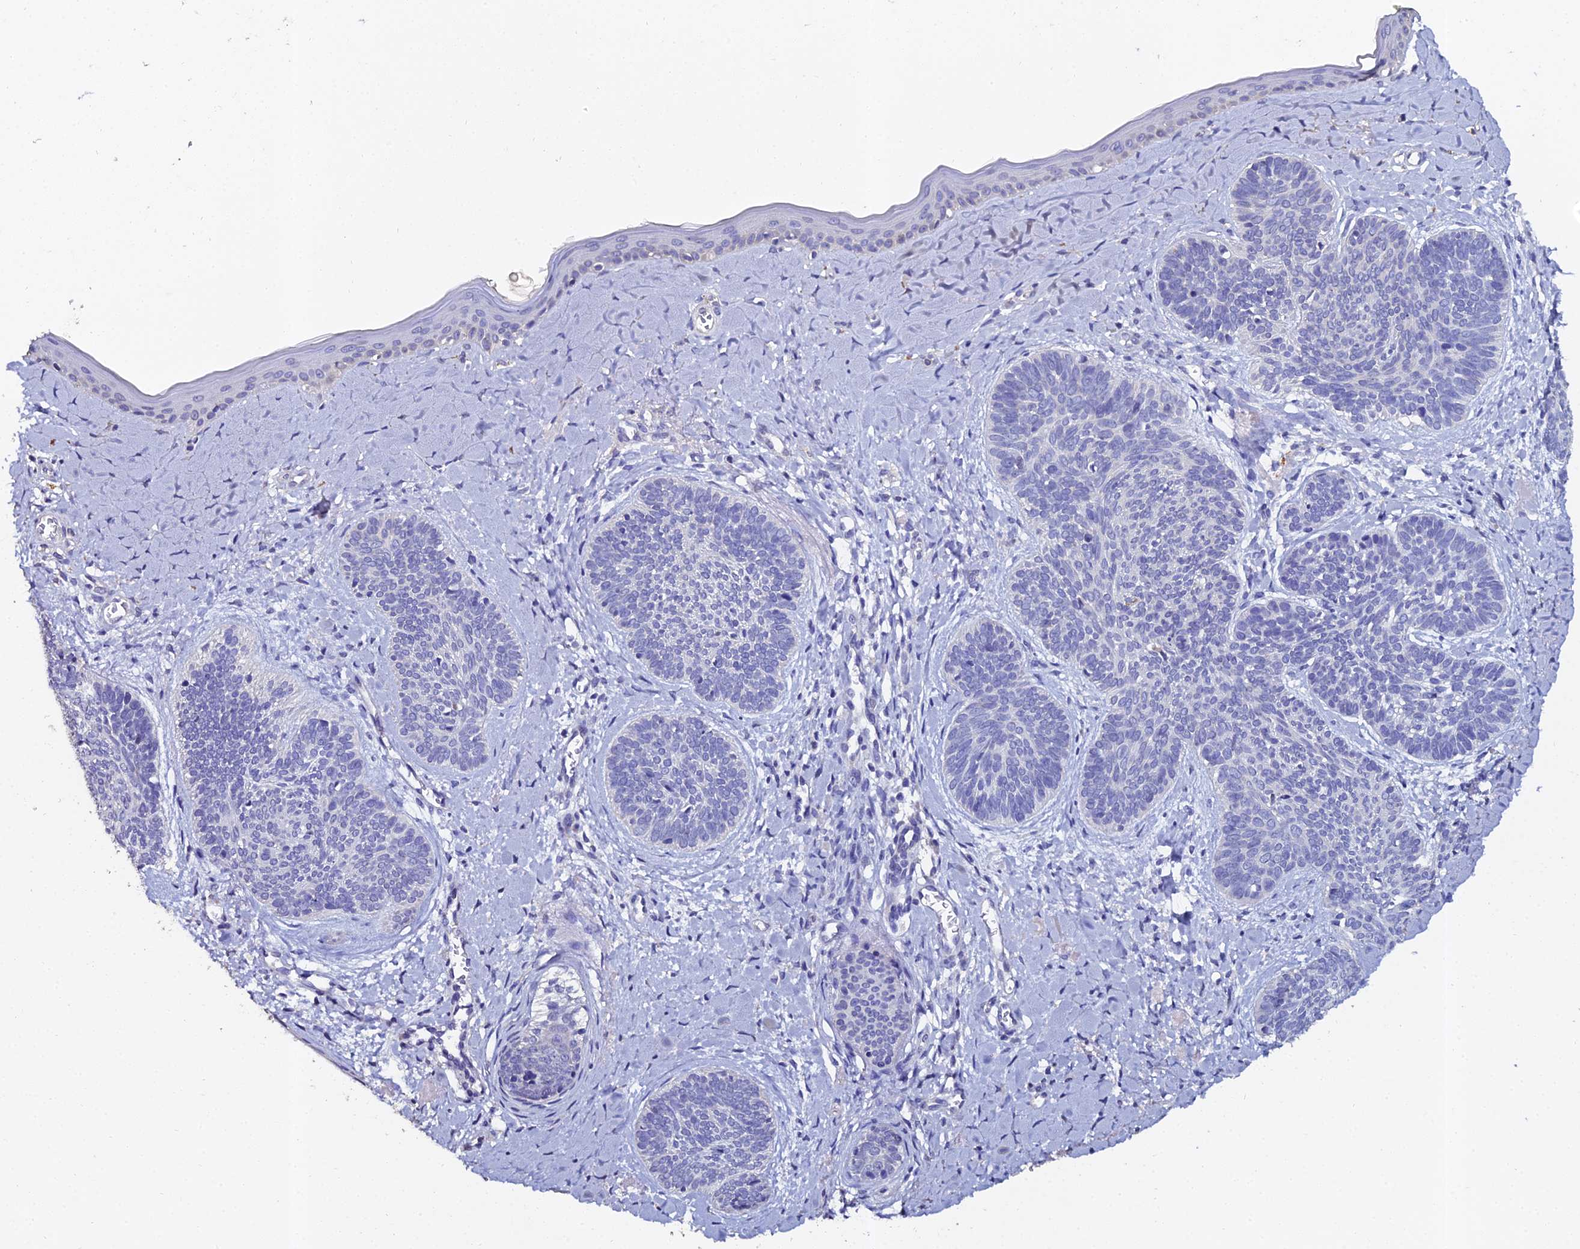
{"staining": {"intensity": "negative", "quantity": "none", "location": "none"}, "tissue": "skin cancer", "cell_type": "Tumor cells", "image_type": "cancer", "snomed": [{"axis": "morphology", "description": "Basal cell carcinoma"}, {"axis": "topography", "description": "Skin"}], "caption": "The micrograph reveals no significant positivity in tumor cells of basal cell carcinoma (skin). (Immunohistochemistry, brightfield microscopy, high magnification).", "gene": "ESRRG", "patient": {"sex": "female", "age": 81}}